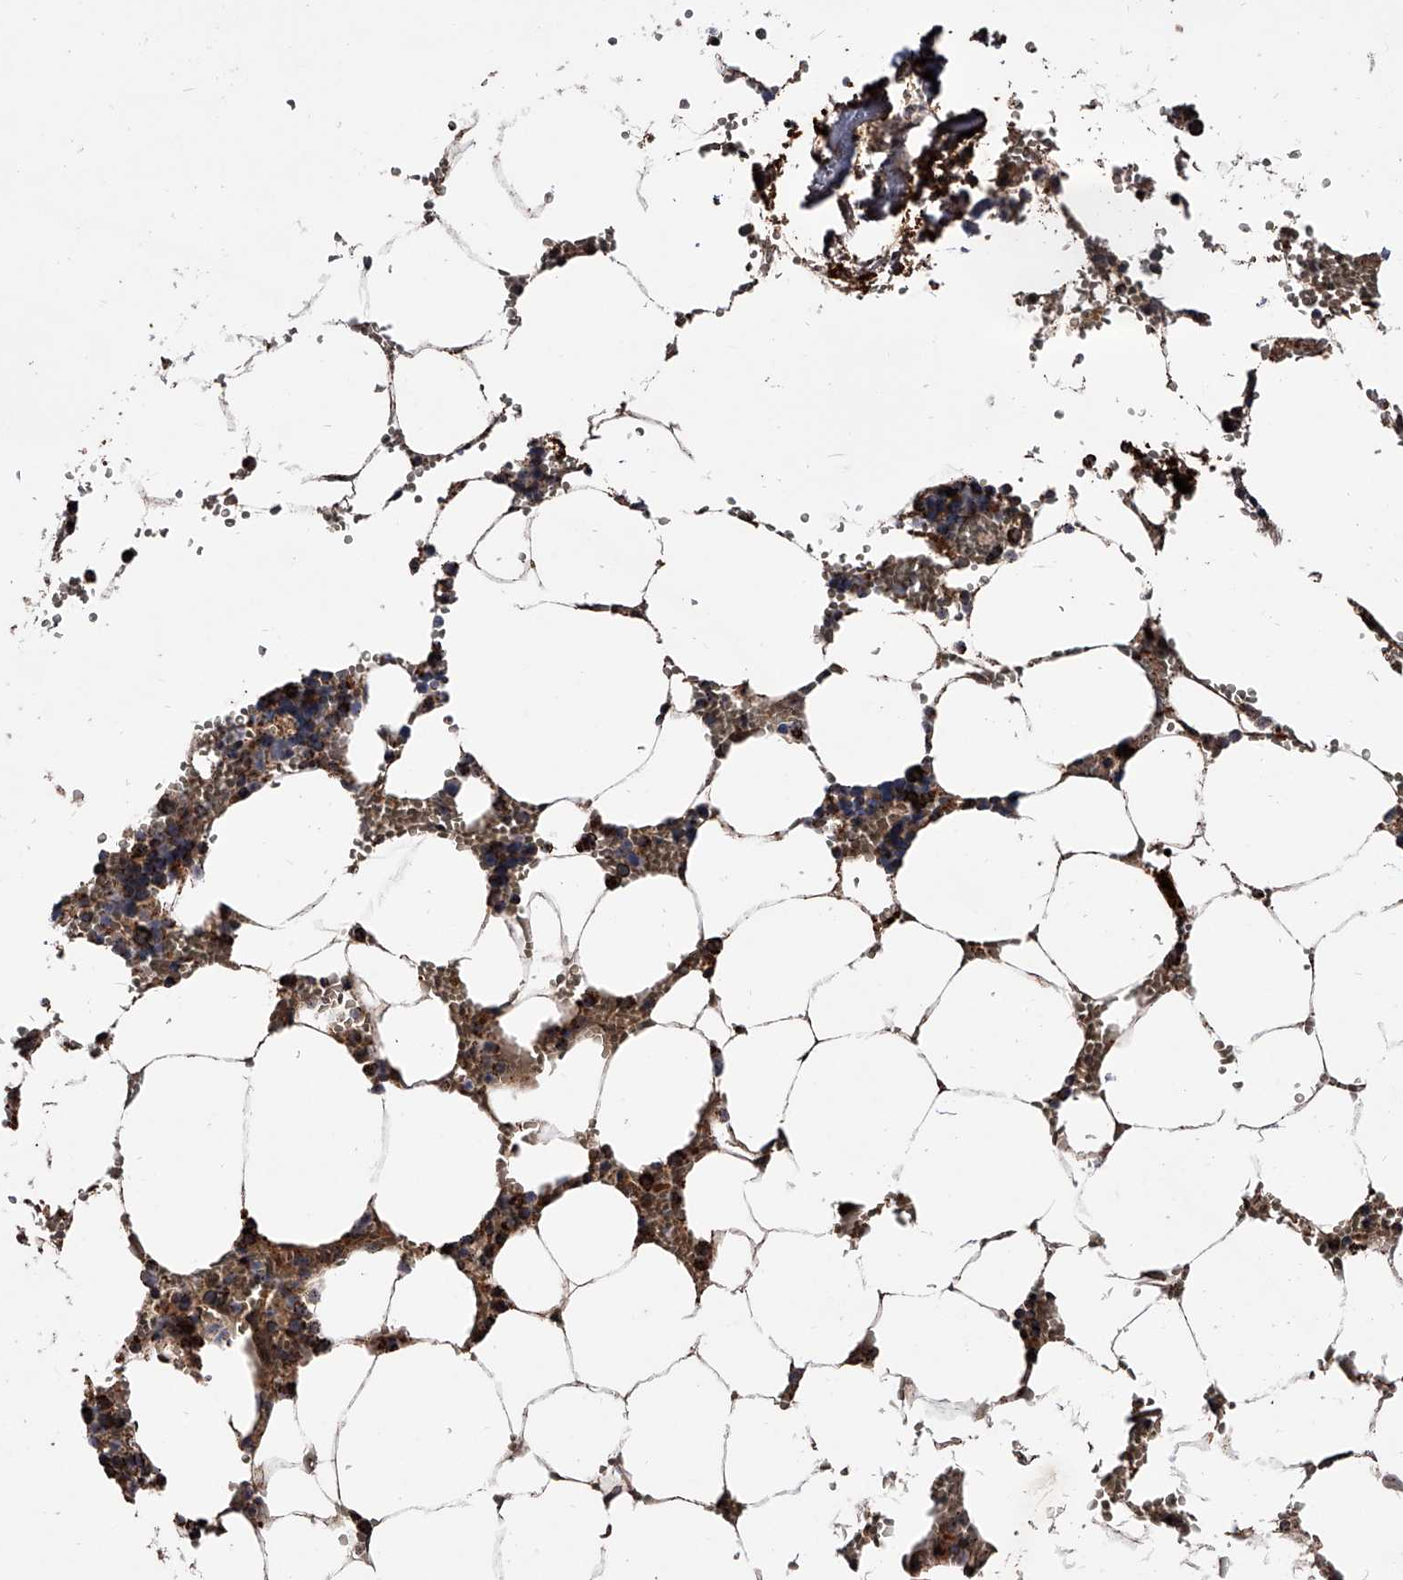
{"staining": {"intensity": "moderate", "quantity": ">75%", "location": "cytoplasmic/membranous"}, "tissue": "bone marrow", "cell_type": "Hematopoietic cells", "image_type": "normal", "snomed": [{"axis": "morphology", "description": "Normal tissue, NOS"}, {"axis": "topography", "description": "Bone marrow"}], "caption": "A photomicrograph of bone marrow stained for a protein displays moderate cytoplasmic/membranous brown staining in hematopoietic cells. (DAB (3,3'-diaminobenzidine) = brown stain, brightfield microscopy at high magnification).", "gene": "SMPDL3A", "patient": {"sex": "male", "age": 70}}